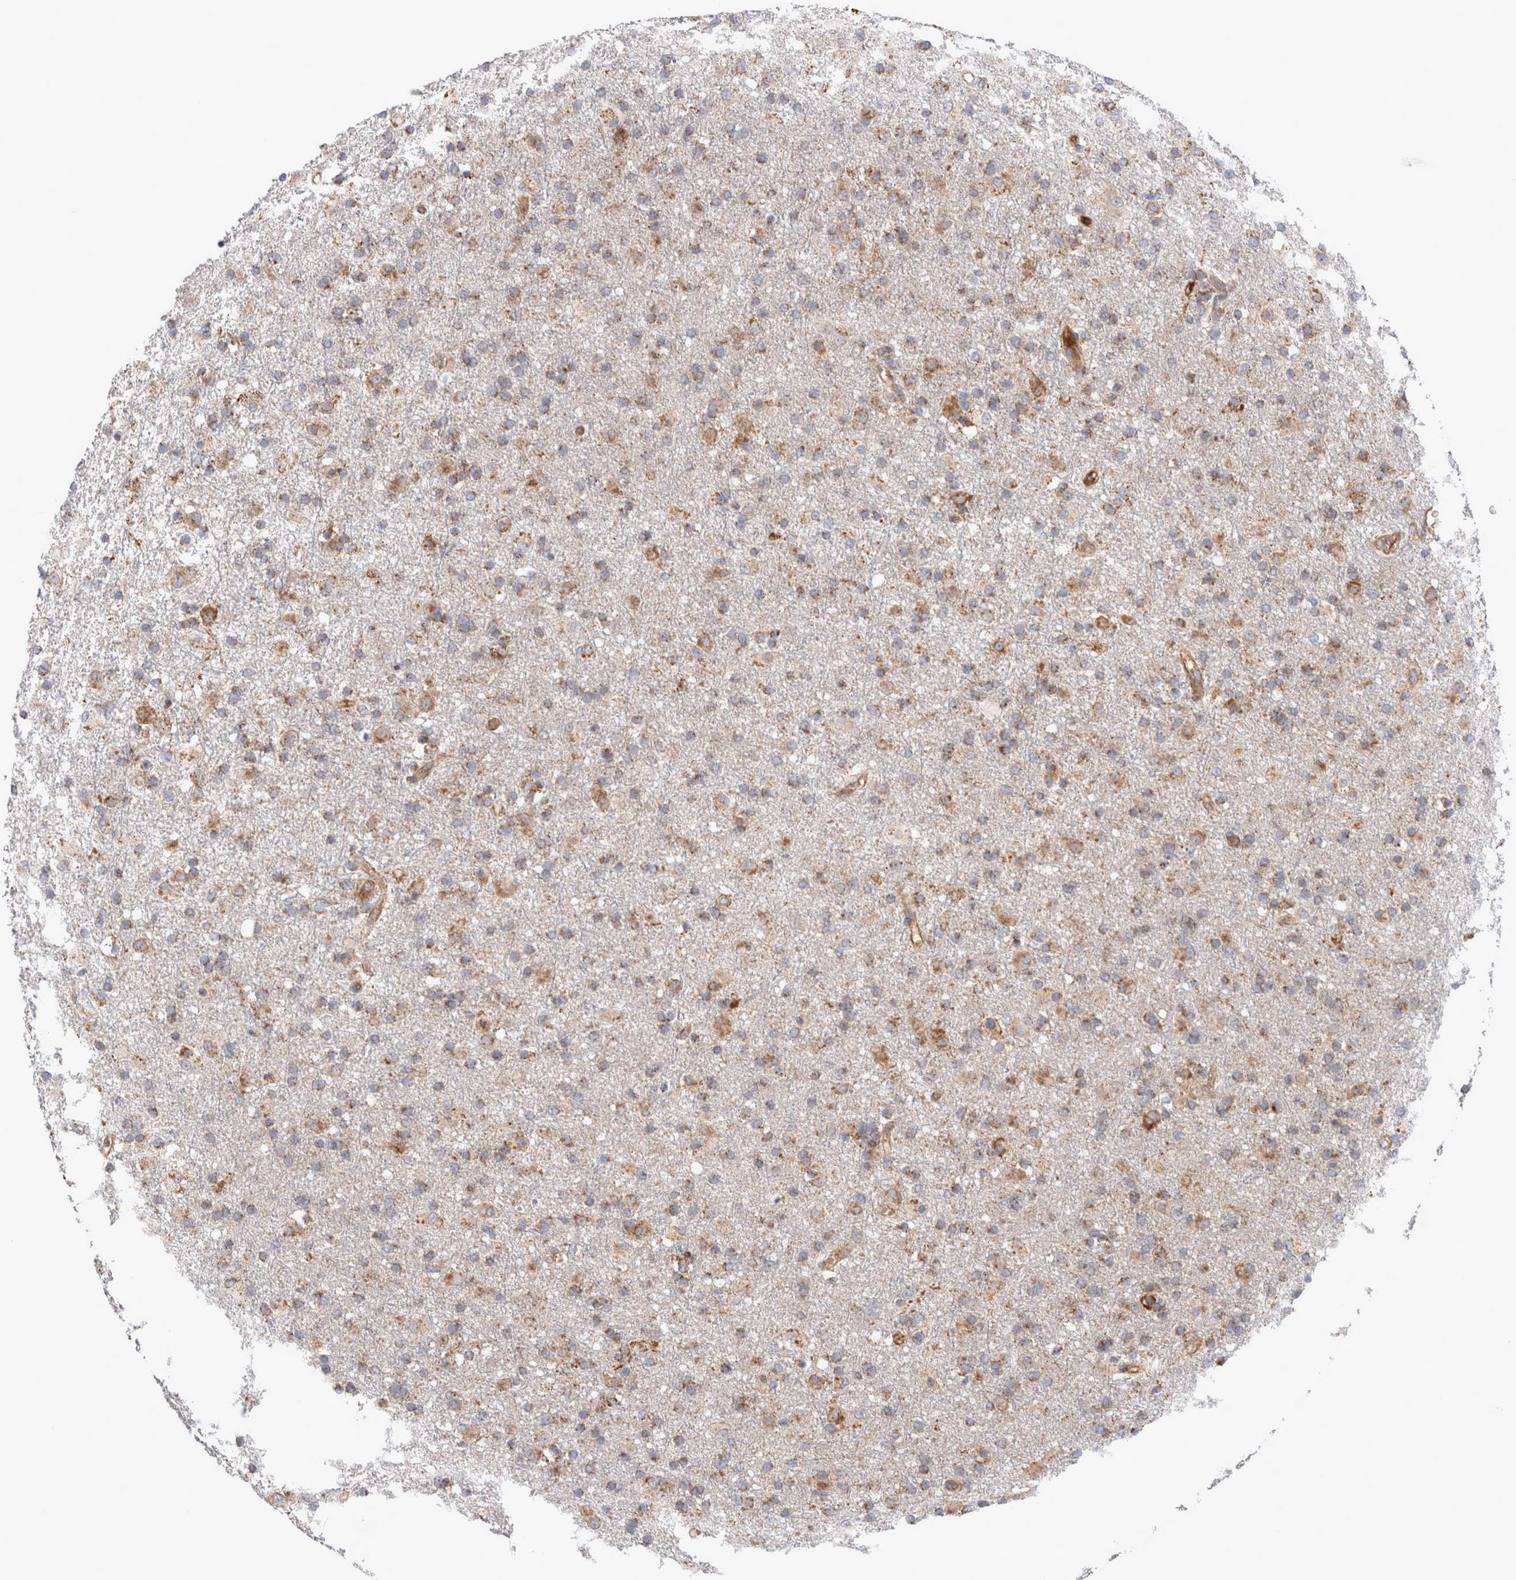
{"staining": {"intensity": "moderate", "quantity": ">75%", "location": "cytoplasmic/membranous"}, "tissue": "glioma", "cell_type": "Tumor cells", "image_type": "cancer", "snomed": [{"axis": "morphology", "description": "Glioma, malignant, Low grade"}, {"axis": "topography", "description": "Brain"}], "caption": "Immunohistochemical staining of human glioma exhibits medium levels of moderate cytoplasmic/membranous protein staining in about >75% of tumor cells.", "gene": "MRPS28", "patient": {"sex": "male", "age": 65}}